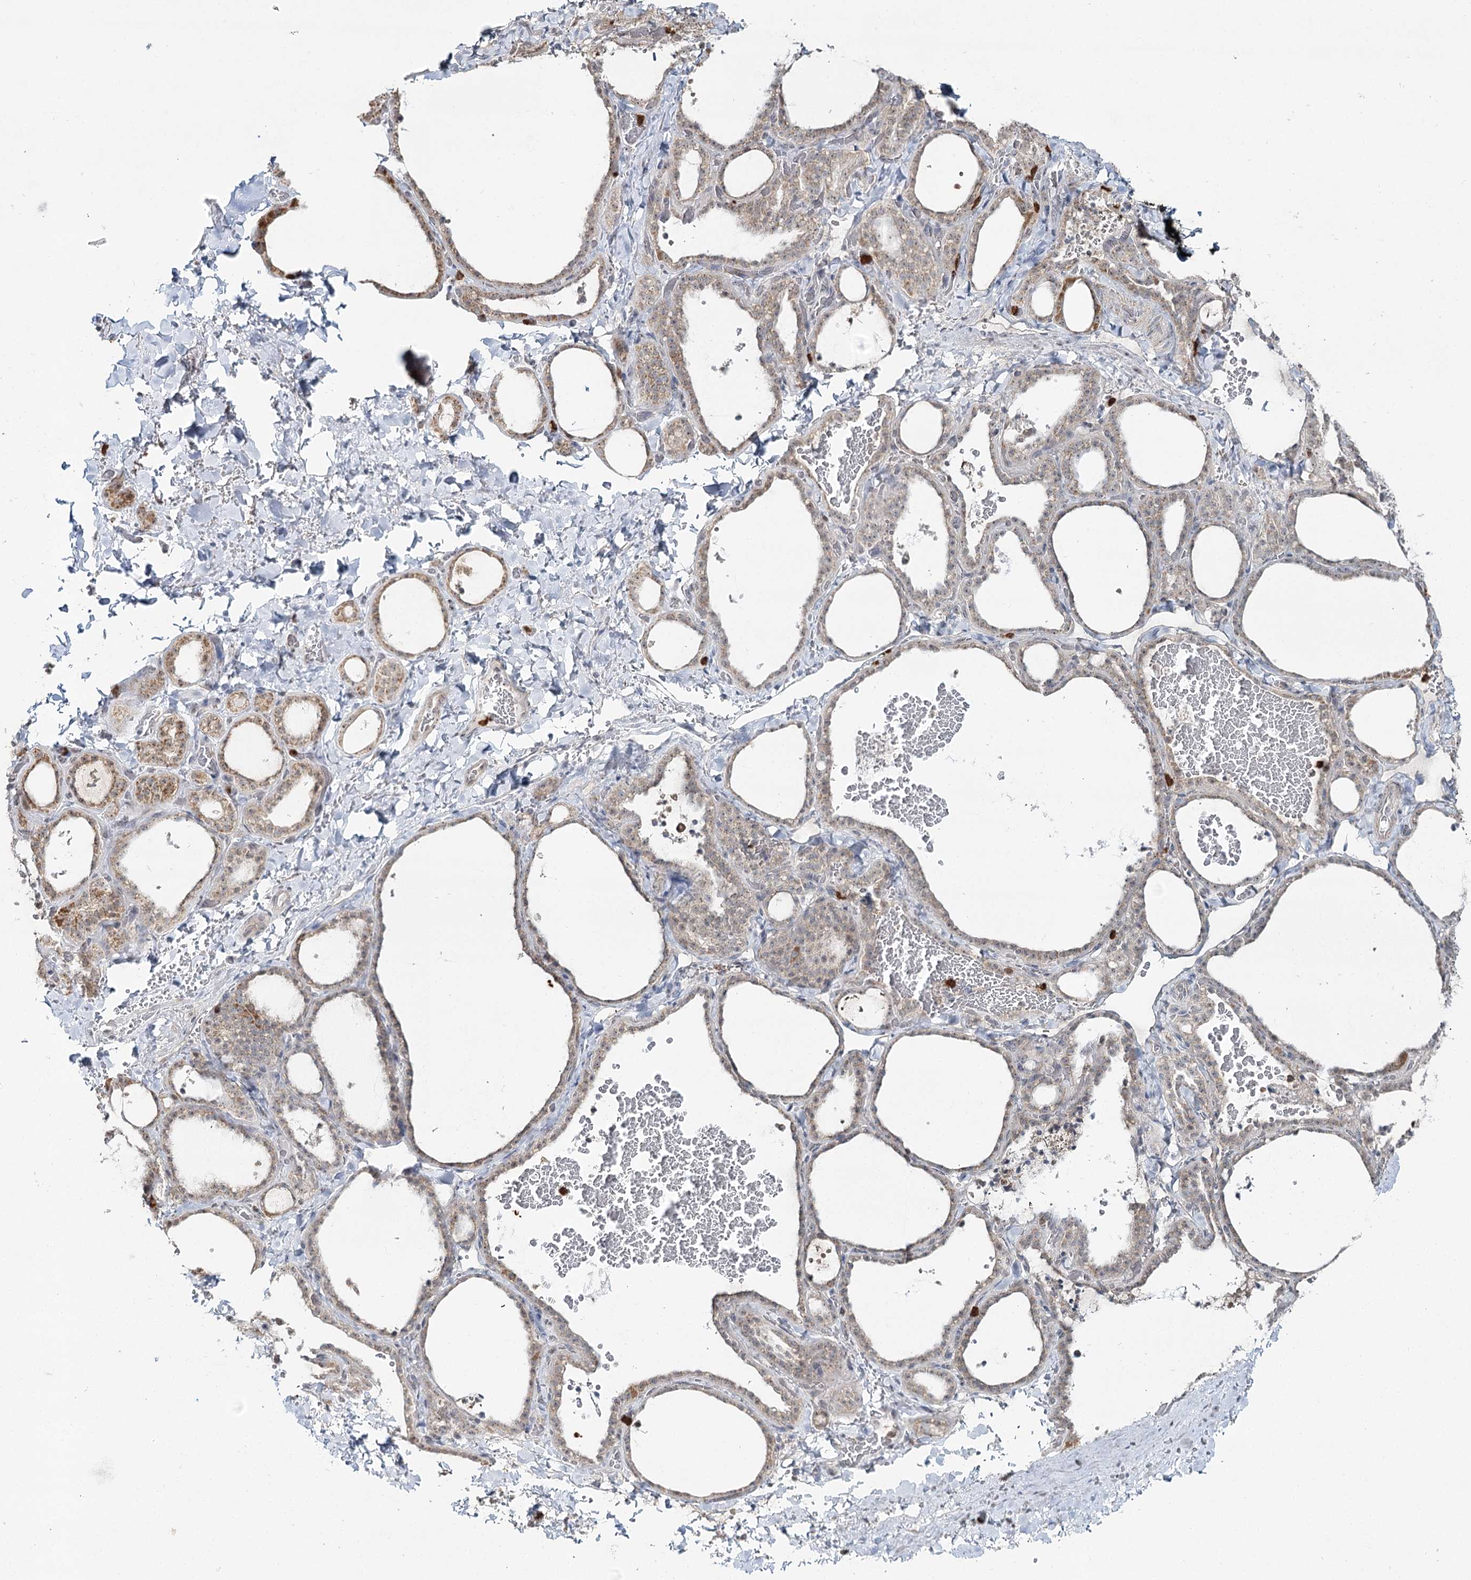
{"staining": {"intensity": "moderate", "quantity": "<25%", "location": "cytoplasmic/membranous"}, "tissue": "thyroid gland", "cell_type": "Glandular cells", "image_type": "normal", "snomed": [{"axis": "morphology", "description": "Normal tissue, NOS"}, {"axis": "topography", "description": "Thyroid gland"}], "caption": "A micrograph showing moderate cytoplasmic/membranous staining in about <25% of glandular cells in unremarkable thyroid gland, as visualized by brown immunohistochemical staining.", "gene": "ATAD1", "patient": {"sex": "female", "age": 22}}